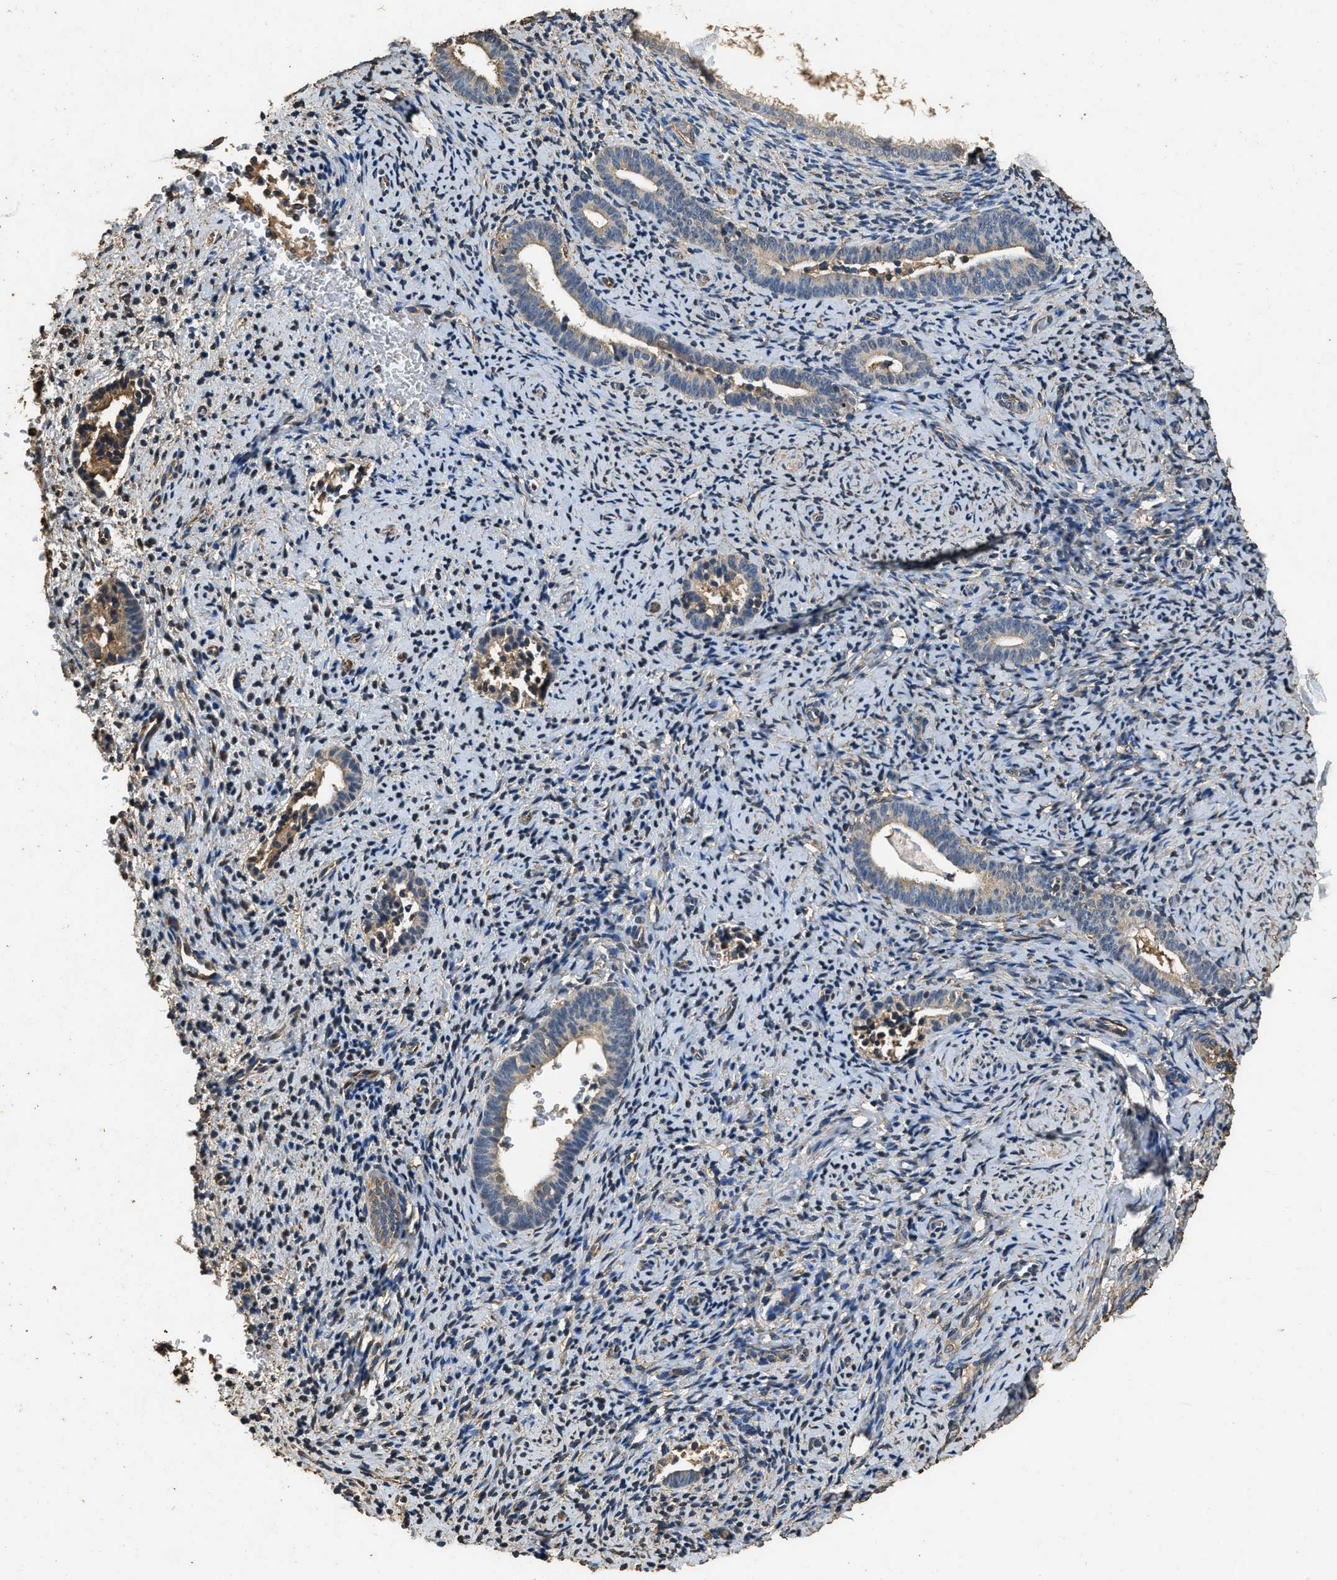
{"staining": {"intensity": "weak", "quantity": "25%-75%", "location": "cytoplasmic/membranous"}, "tissue": "endometrium", "cell_type": "Cells in endometrial stroma", "image_type": "normal", "snomed": [{"axis": "morphology", "description": "Normal tissue, NOS"}, {"axis": "topography", "description": "Endometrium"}], "caption": "An IHC micrograph of benign tissue is shown. Protein staining in brown labels weak cytoplasmic/membranous positivity in endometrium within cells in endometrial stroma. The staining is performed using DAB brown chromogen to label protein expression. The nuclei are counter-stained blue using hematoxylin.", "gene": "MIB1", "patient": {"sex": "female", "age": 51}}